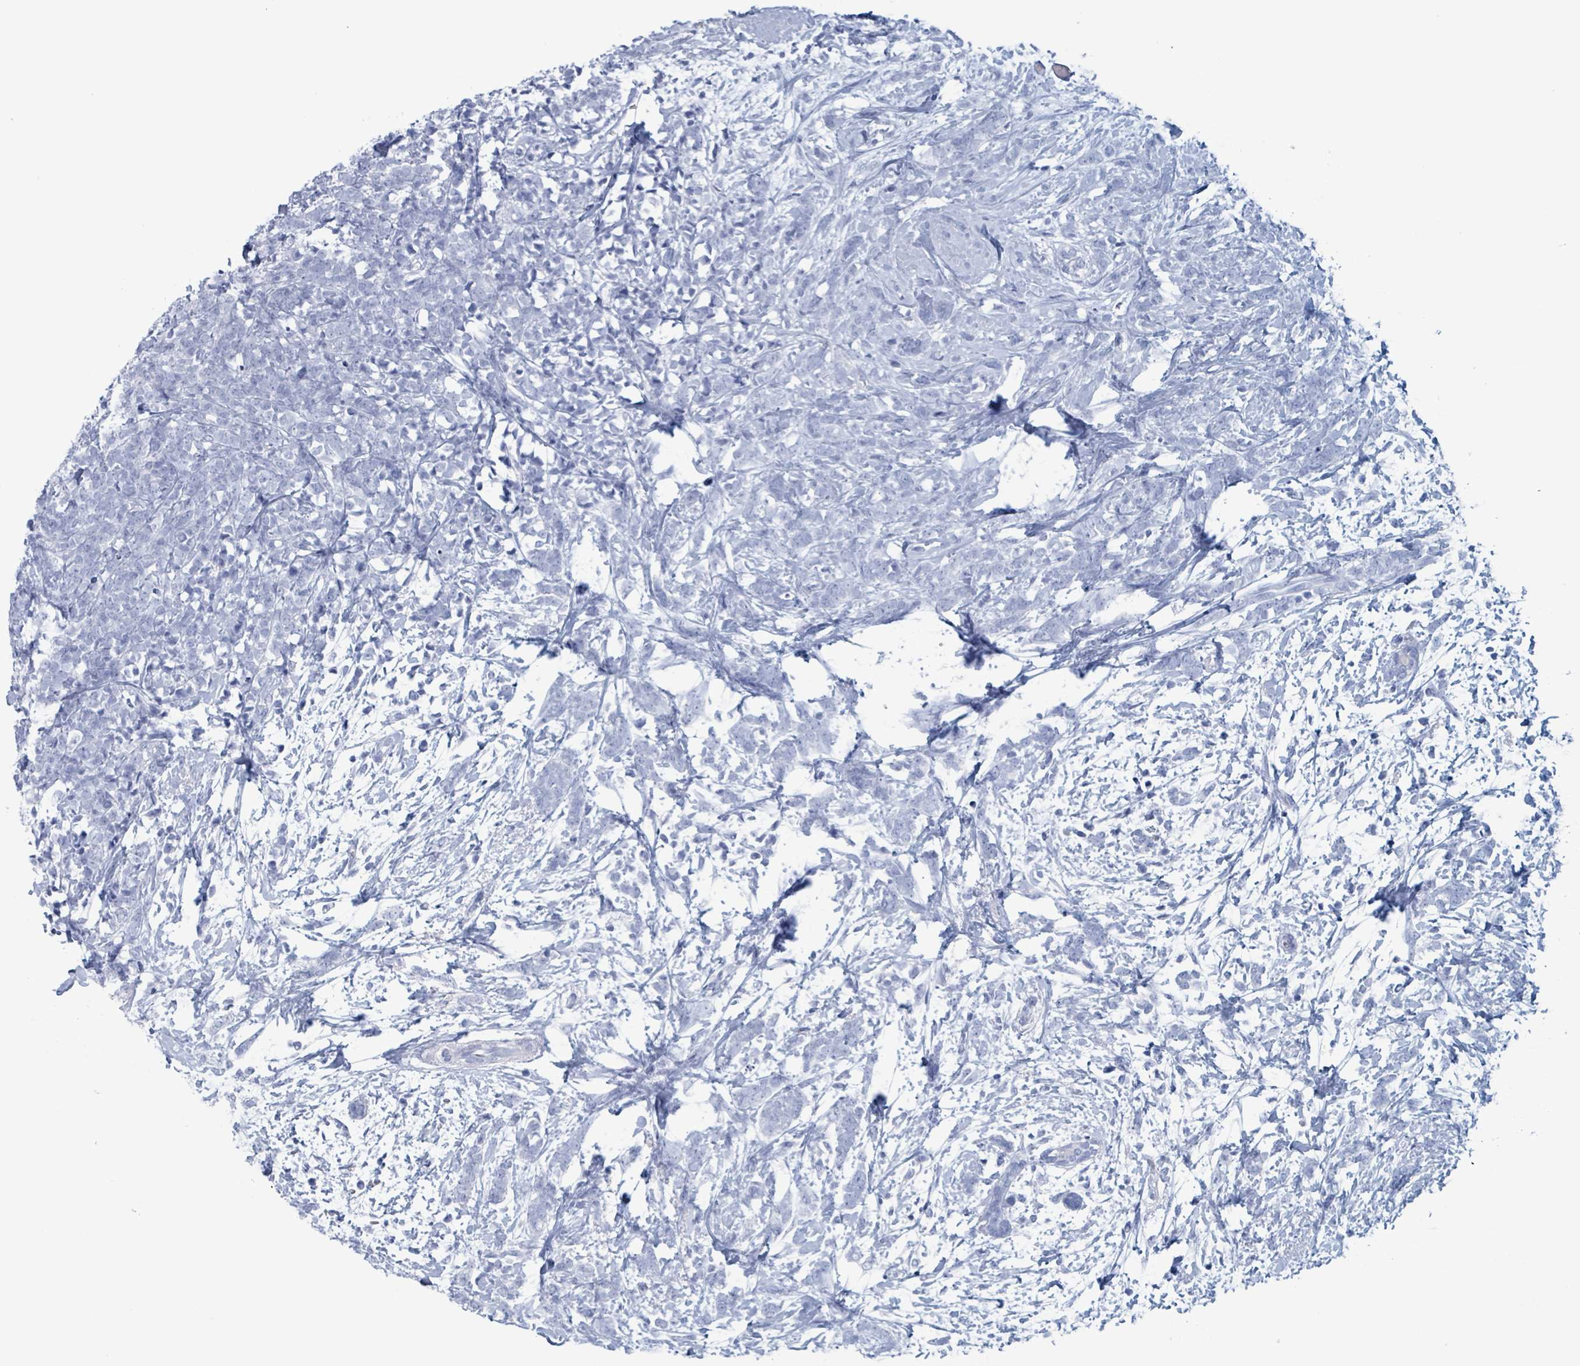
{"staining": {"intensity": "negative", "quantity": "none", "location": "none"}, "tissue": "breast cancer", "cell_type": "Tumor cells", "image_type": "cancer", "snomed": [{"axis": "morphology", "description": "Lobular carcinoma"}, {"axis": "topography", "description": "Breast"}], "caption": "Micrograph shows no protein positivity in tumor cells of lobular carcinoma (breast) tissue.", "gene": "KLK4", "patient": {"sex": "female", "age": 58}}